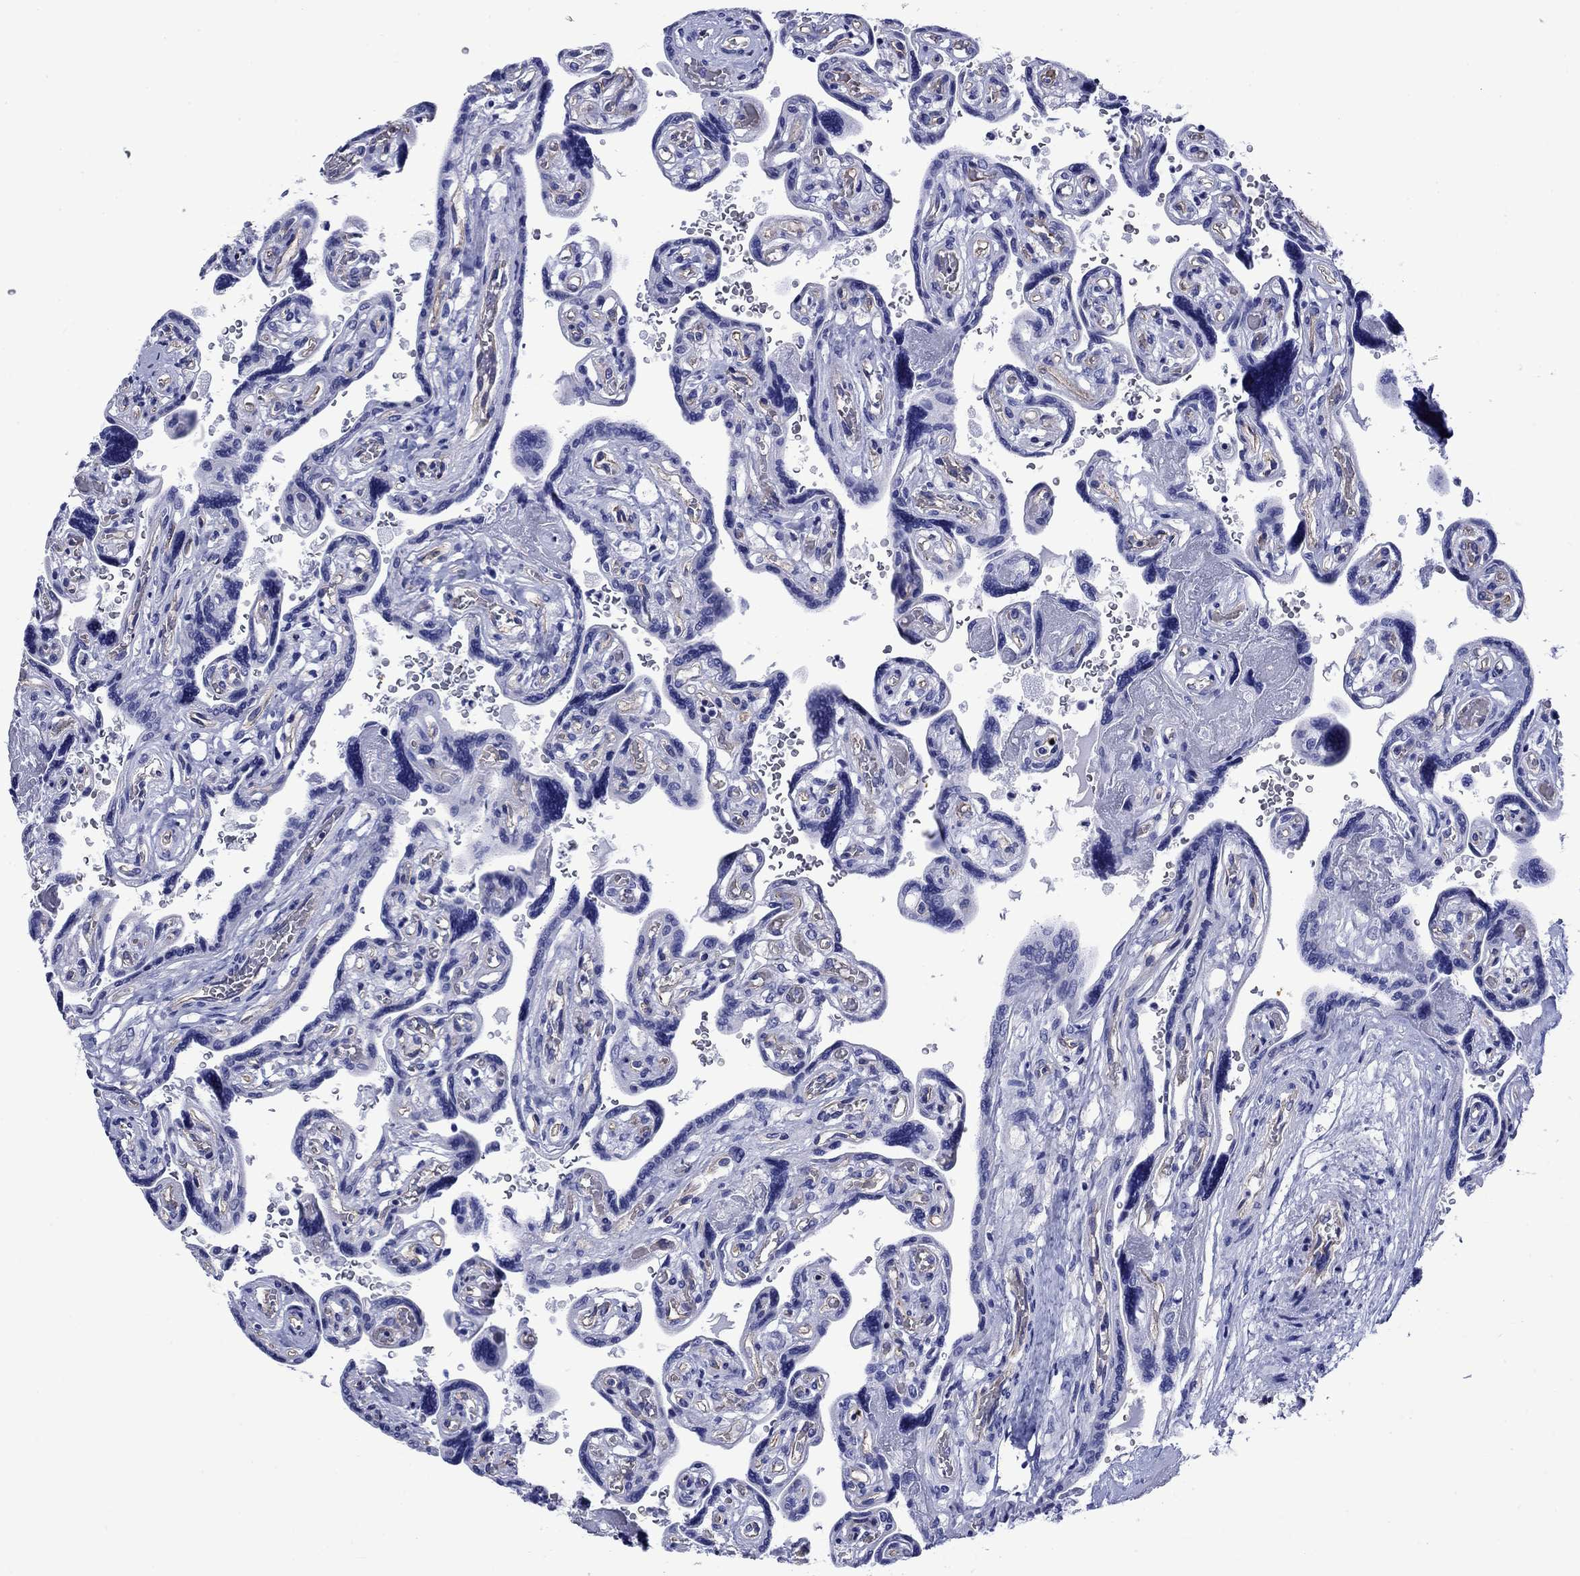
{"staining": {"intensity": "negative", "quantity": "none", "location": "none"}, "tissue": "placenta", "cell_type": "Decidual cells", "image_type": "normal", "snomed": [{"axis": "morphology", "description": "Normal tissue, NOS"}, {"axis": "topography", "description": "Placenta"}], "caption": "IHC histopathology image of benign placenta stained for a protein (brown), which demonstrates no staining in decidual cells.", "gene": "SLC1A2", "patient": {"sex": "female", "age": 32}}